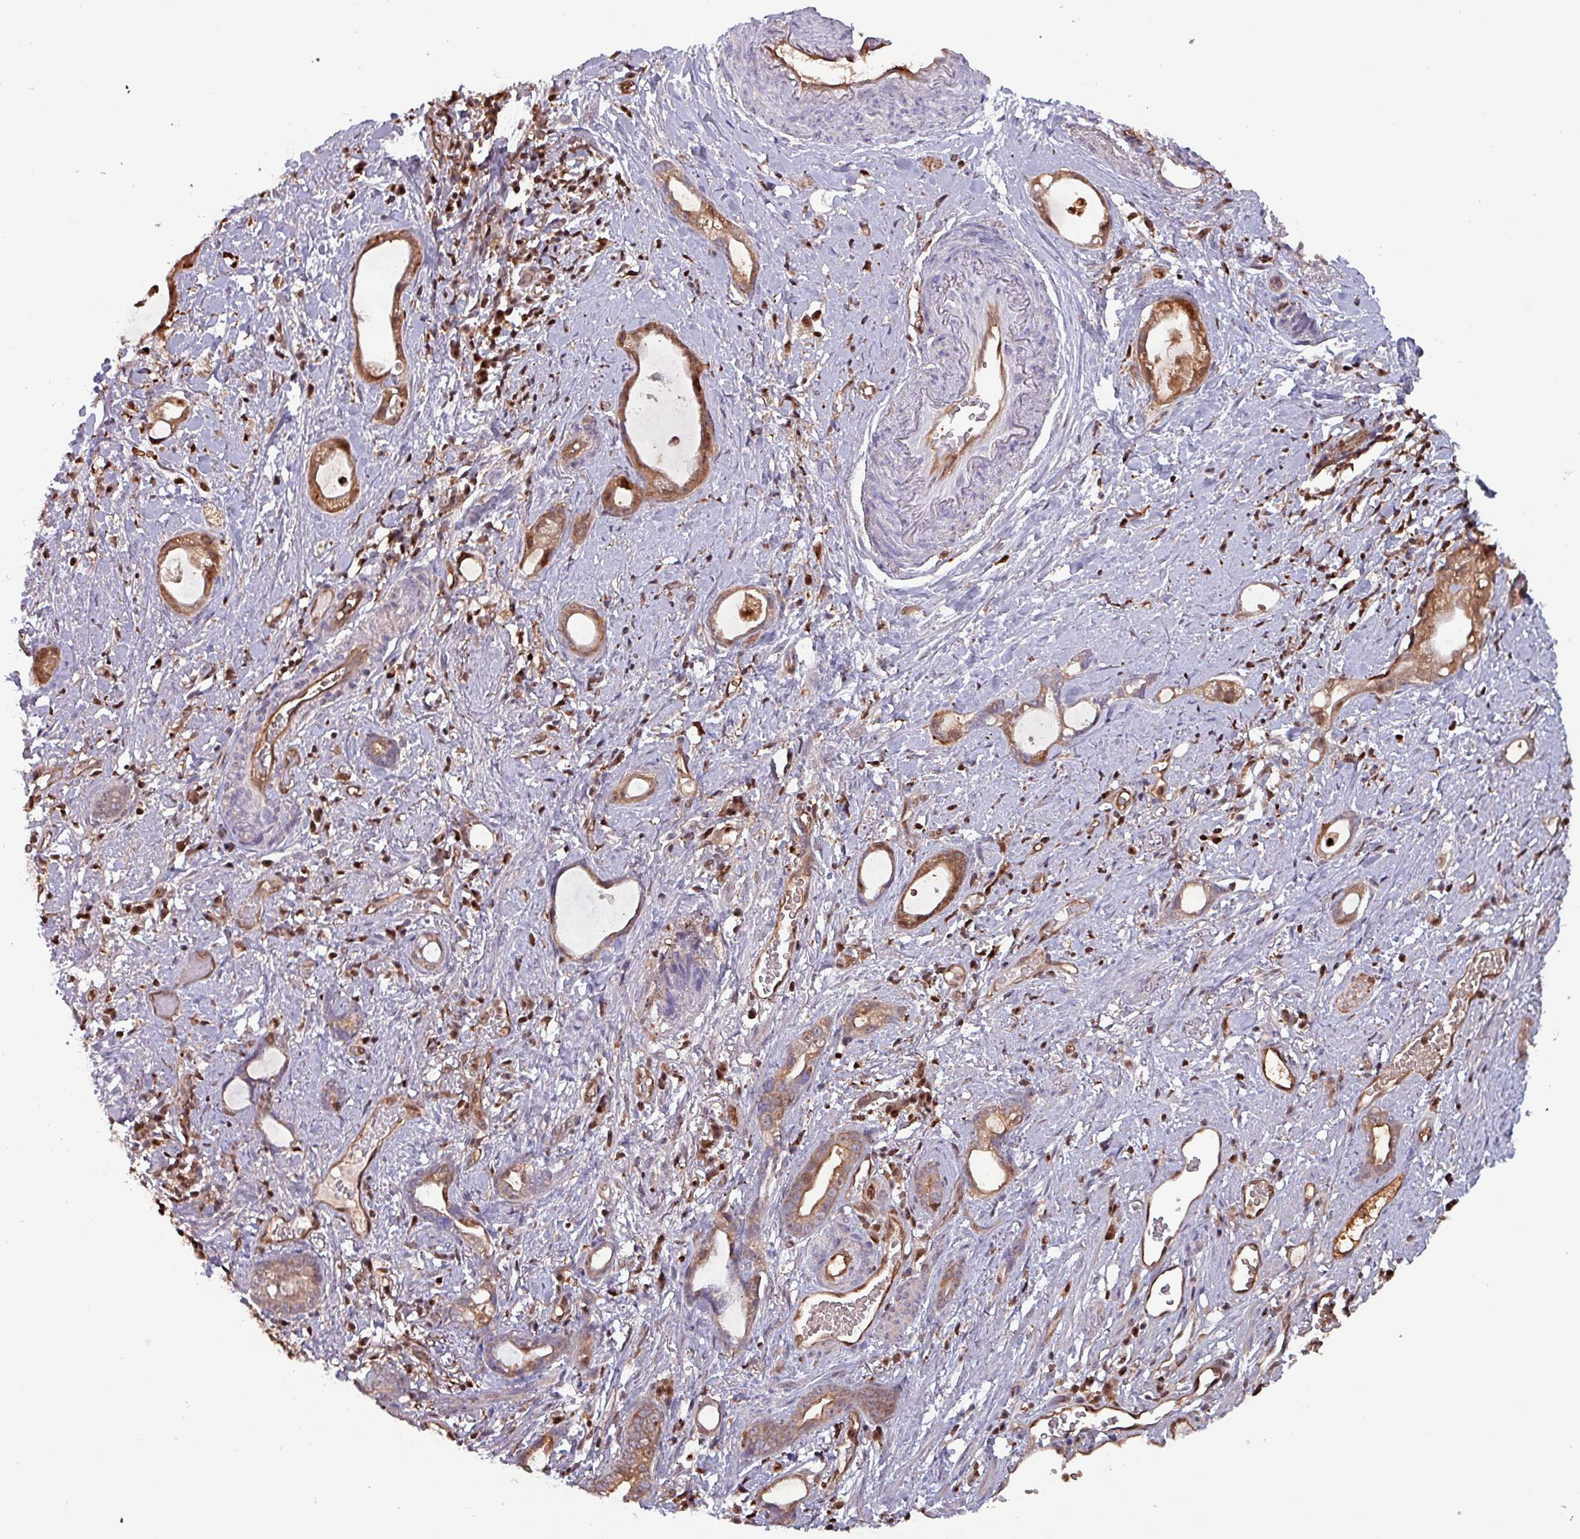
{"staining": {"intensity": "strong", "quantity": ">75%", "location": "cytoplasmic/membranous,nuclear"}, "tissue": "stomach cancer", "cell_type": "Tumor cells", "image_type": "cancer", "snomed": [{"axis": "morphology", "description": "Adenocarcinoma, NOS"}, {"axis": "topography", "description": "Stomach"}], "caption": "About >75% of tumor cells in human adenocarcinoma (stomach) display strong cytoplasmic/membranous and nuclear protein staining as visualized by brown immunohistochemical staining.", "gene": "PSMB8", "patient": {"sex": "male", "age": 55}}